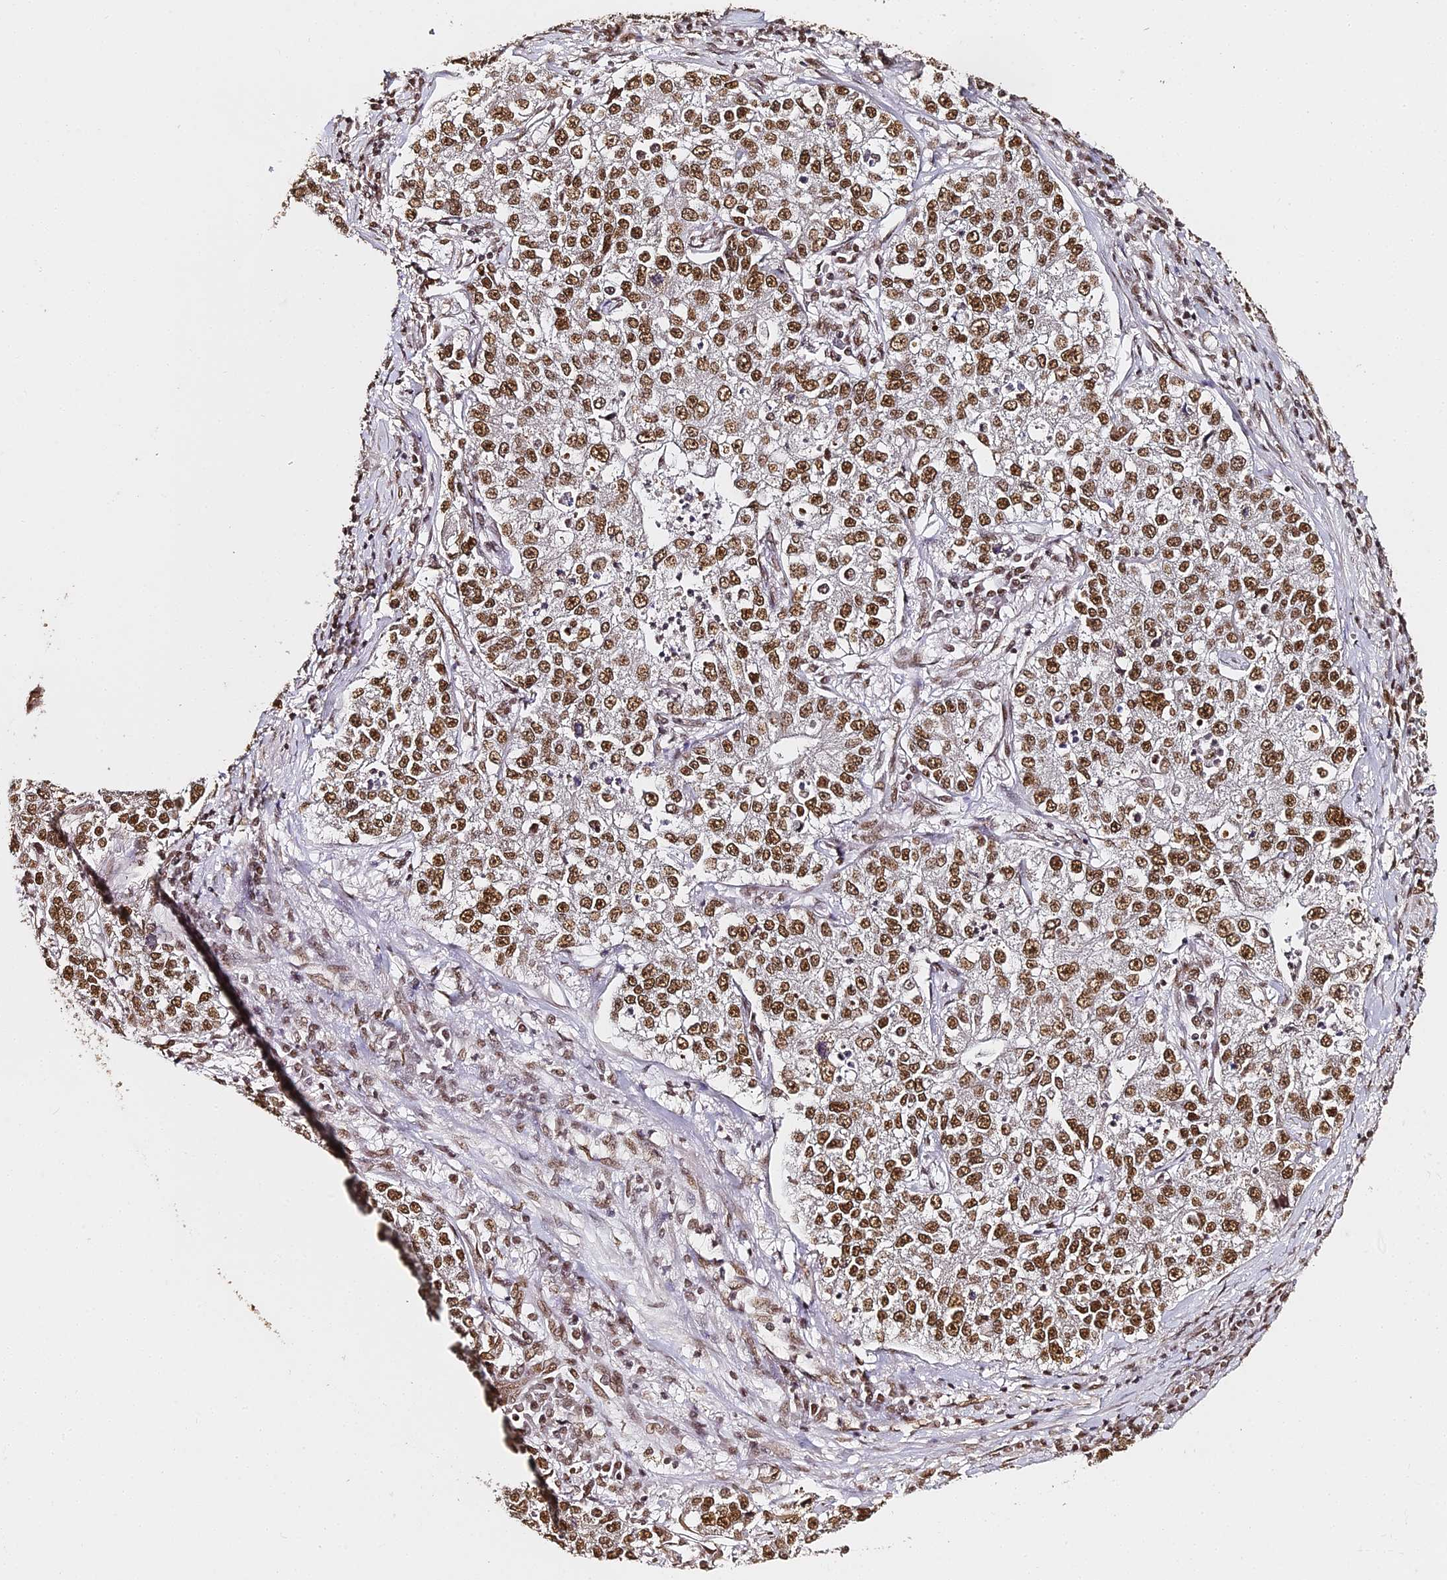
{"staining": {"intensity": "strong", "quantity": ">75%", "location": "nuclear"}, "tissue": "lung cancer", "cell_type": "Tumor cells", "image_type": "cancer", "snomed": [{"axis": "morphology", "description": "Adenocarcinoma, NOS"}, {"axis": "topography", "description": "Lung"}], "caption": "A photomicrograph of human lung adenocarcinoma stained for a protein shows strong nuclear brown staining in tumor cells. (Brightfield microscopy of DAB IHC at high magnification).", "gene": "HNRNPA1", "patient": {"sex": "male", "age": 49}}